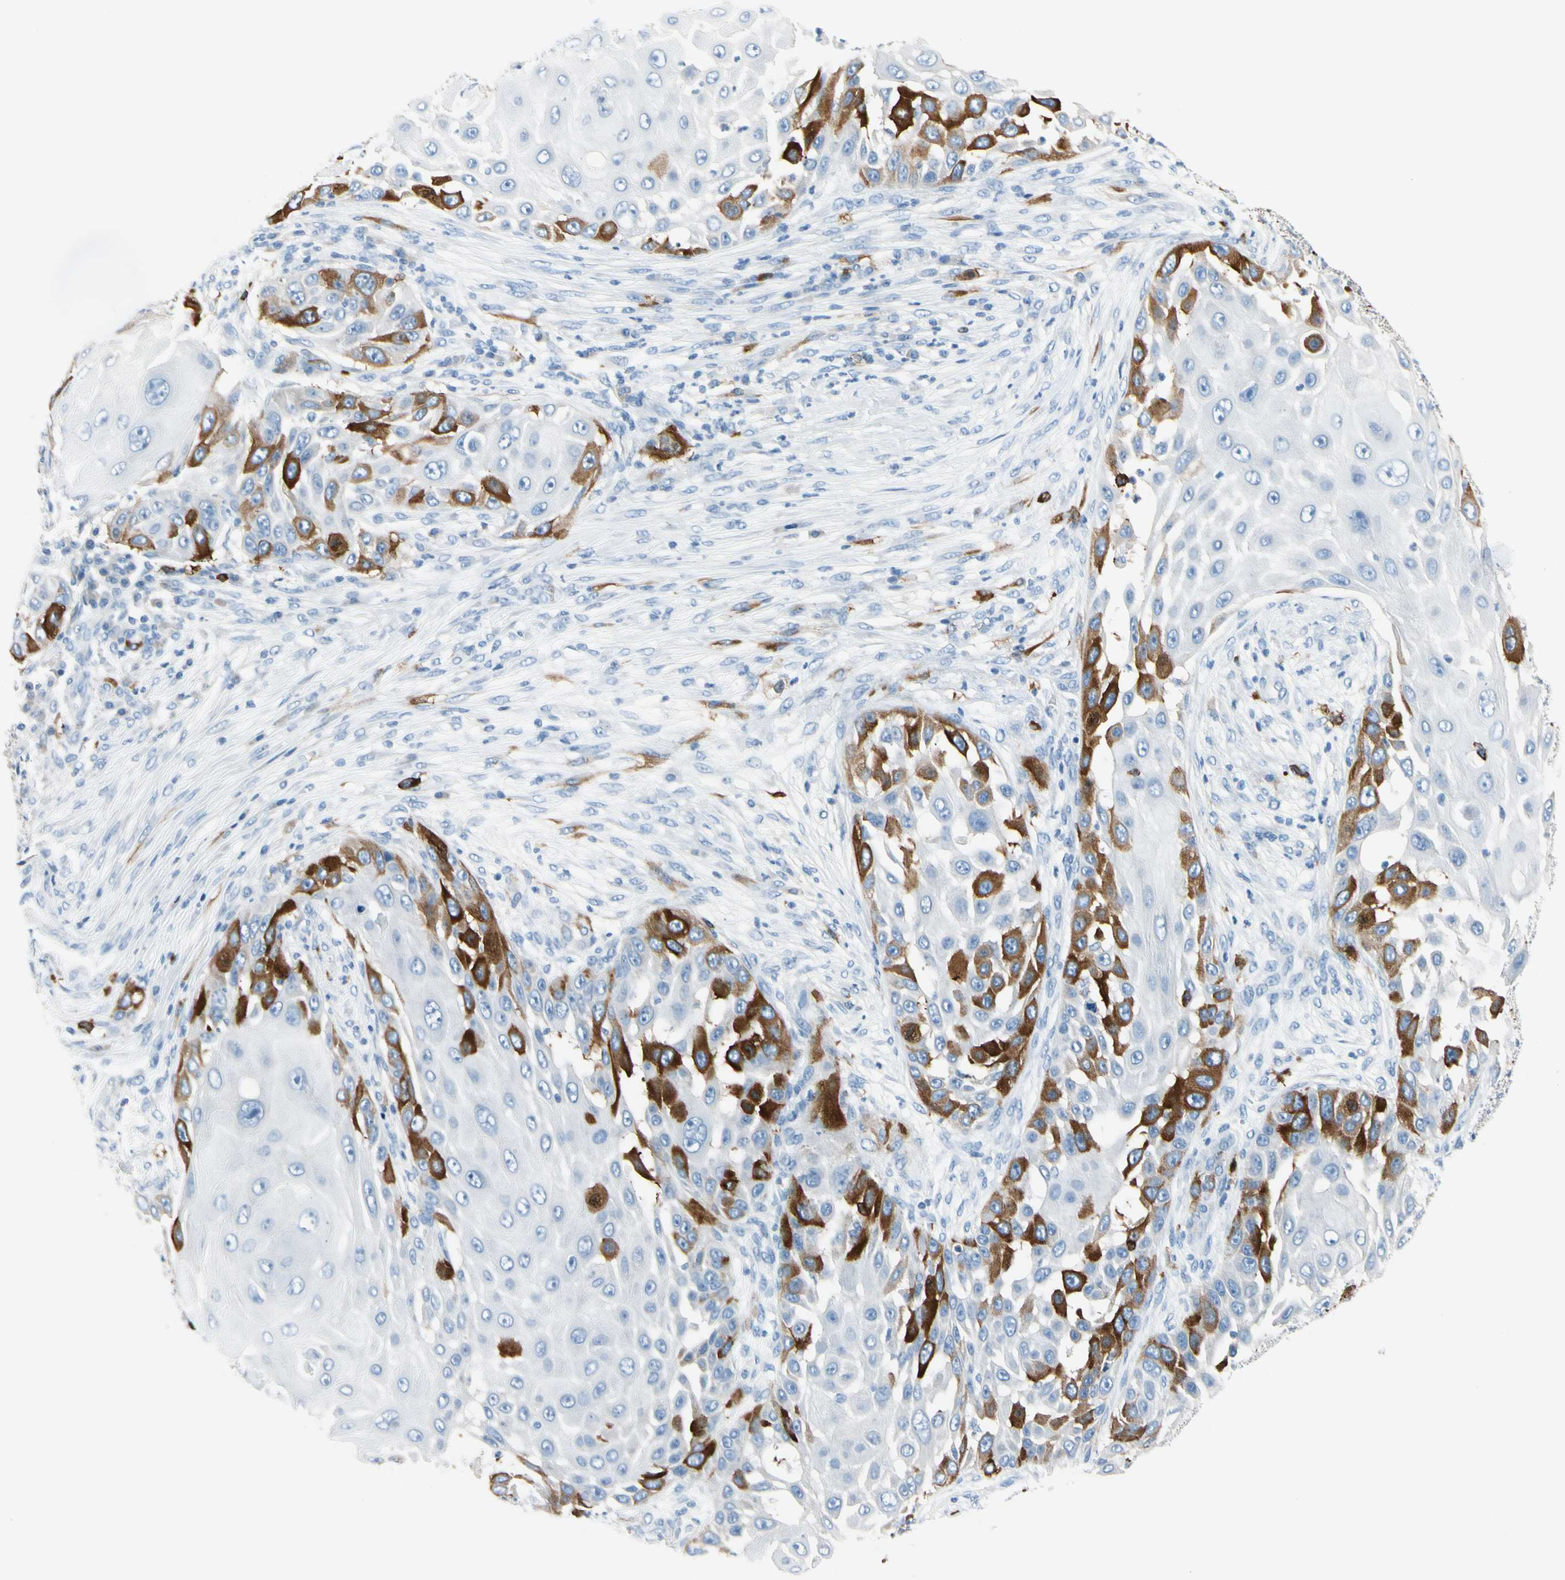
{"staining": {"intensity": "strong", "quantity": "<25%", "location": "cytoplasmic/membranous"}, "tissue": "skin cancer", "cell_type": "Tumor cells", "image_type": "cancer", "snomed": [{"axis": "morphology", "description": "Squamous cell carcinoma, NOS"}, {"axis": "topography", "description": "Skin"}], "caption": "The immunohistochemical stain labels strong cytoplasmic/membranous expression in tumor cells of squamous cell carcinoma (skin) tissue.", "gene": "TACC3", "patient": {"sex": "female", "age": 44}}